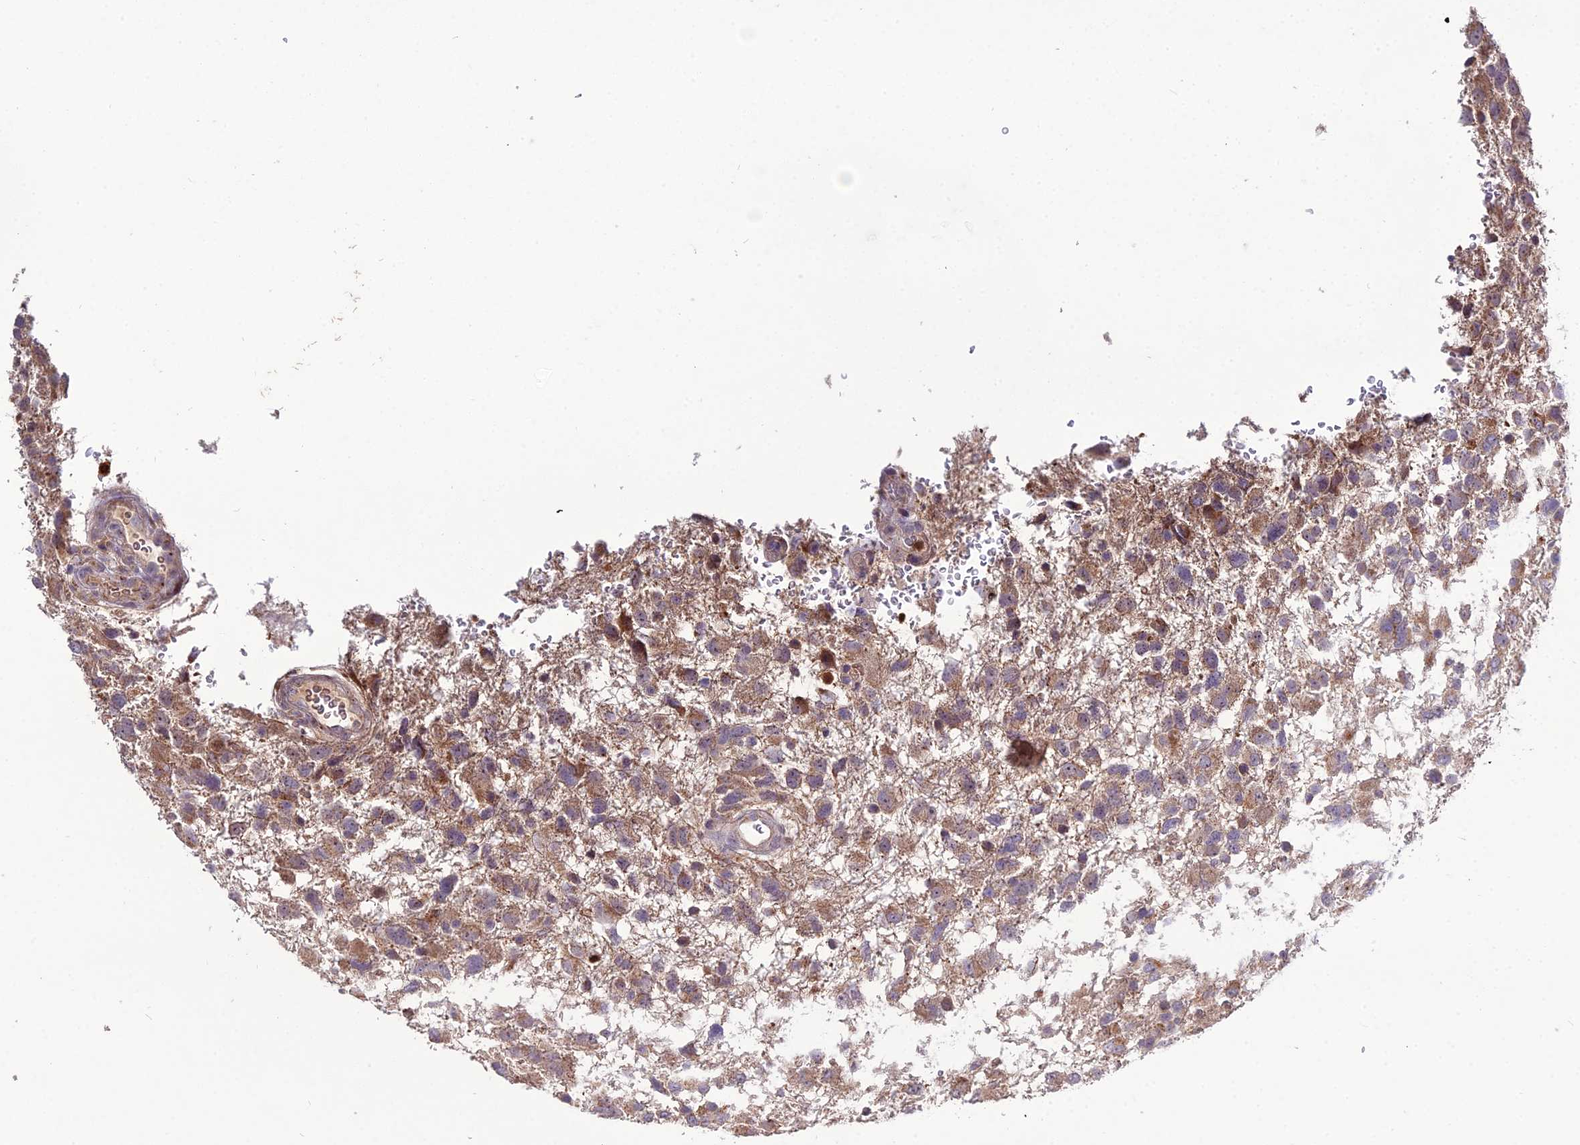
{"staining": {"intensity": "moderate", "quantity": "25%-75%", "location": "cytoplasmic/membranous"}, "tissue": "glioma", "cell_type": "Tumor cells", "image_type": "cancer", "snomed": [{"axis": "morphology", "description": "Glioma, malignant, High grade"}, {"axis": "topography", "description": "Brain"}], "caption": "DAB immunohistochemical staining of human glioma displays moderate cytoplasmic/membranous protein positivity in about 25%-75% of tumor cells.", "gene": "EID2", "patient": {"sex": "male", "age": 61}}